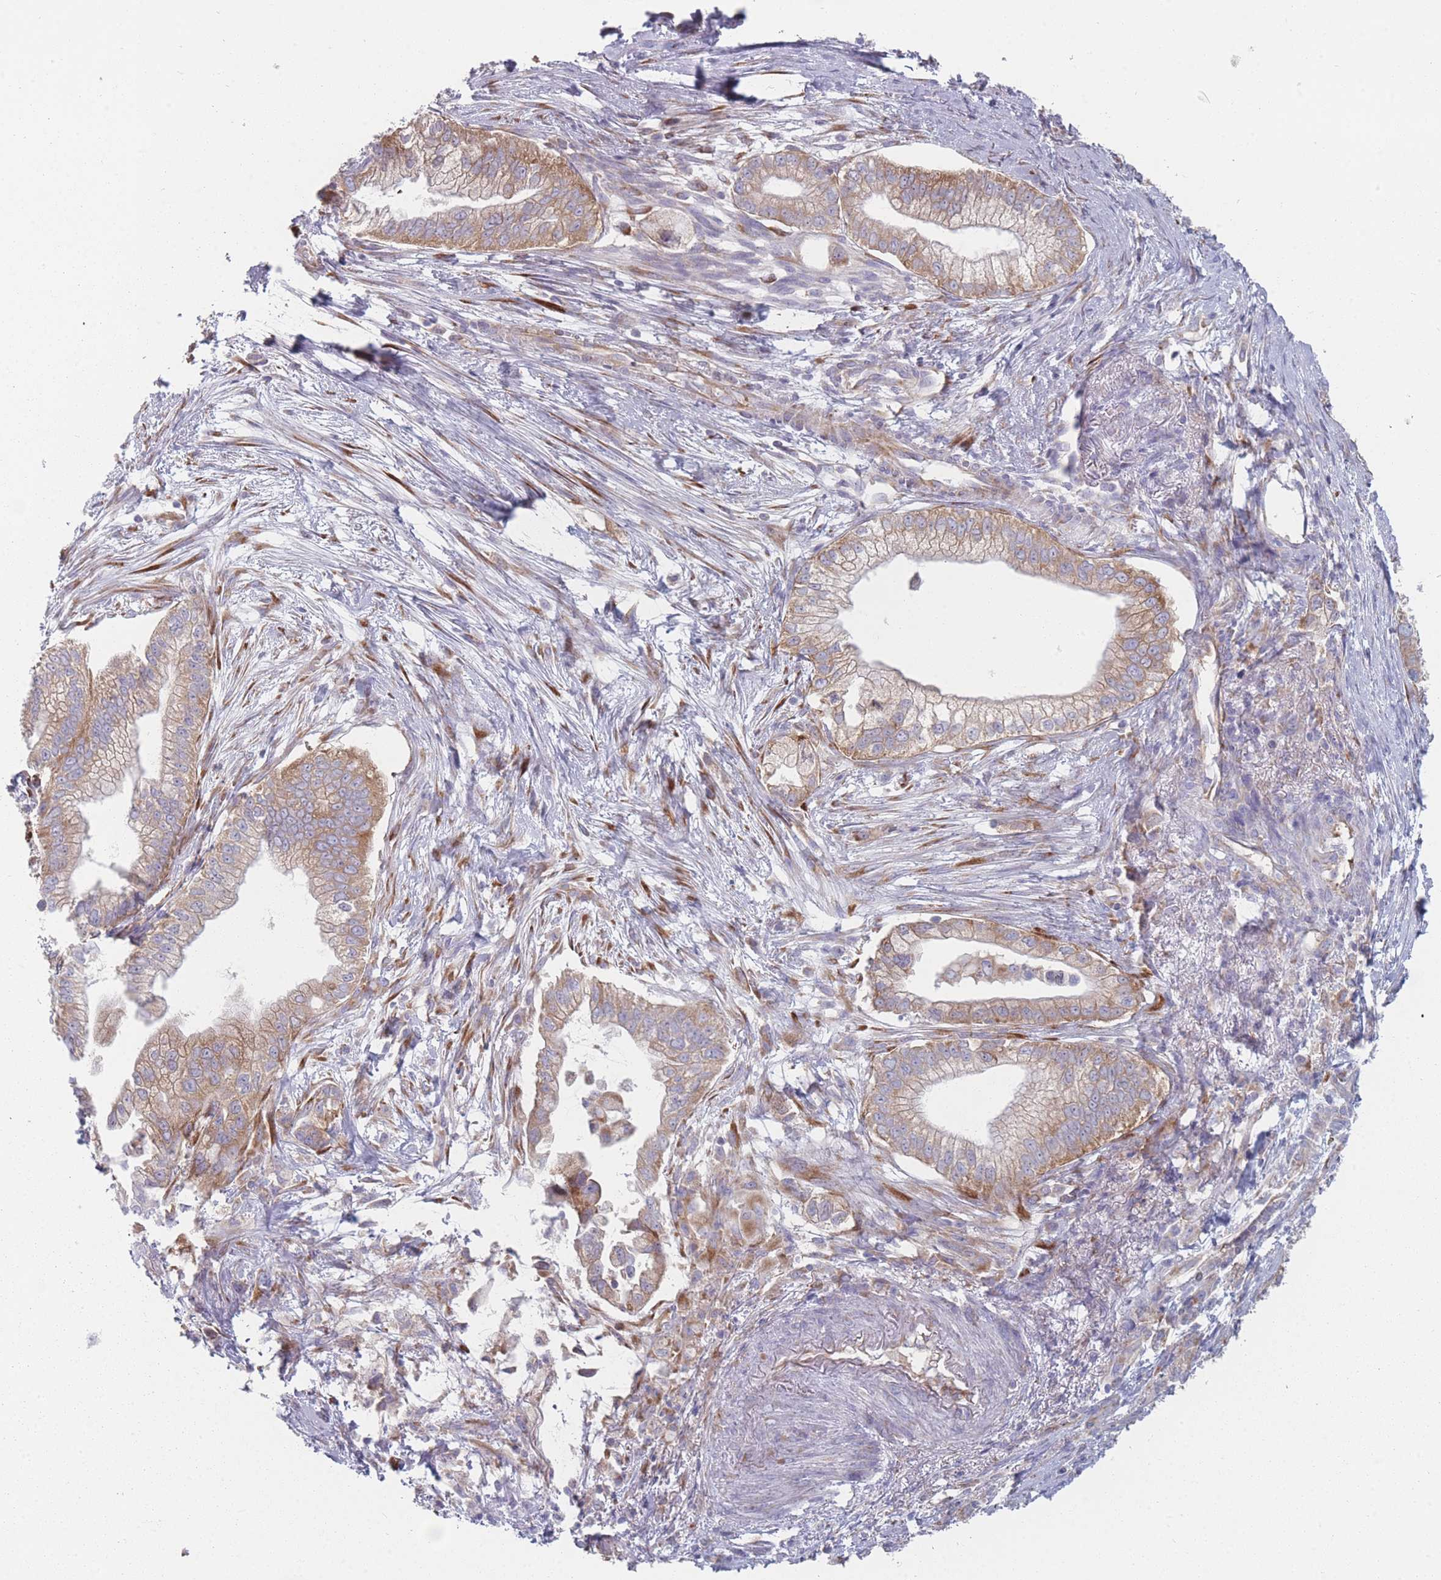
{"staining": {"intensity": "moderate", "quantity": ">75%", "location": "cytoplasmic/membranous"}, "tissue": "pancreatic cancer", "cell_type": "Tumor cells", "image_type": "cancer", "snomed": [{"axis": "morphology", "description": "Adenocarcinoma, NOS"}, {"axis": "topography", "description": "Pancreas"}], "caption": "High-power microscopy captured an immunohistochemistry image of pancreatic cancer (adenocarcinoma), revealing moderate cytoplasmic/membranous expression in about >75% of tumor cells. (DAB IHC, brown staining for protein, blue staining for nuclei).", "gene": "CACNG5", "patient": {"sex": "male", "age": 70}}